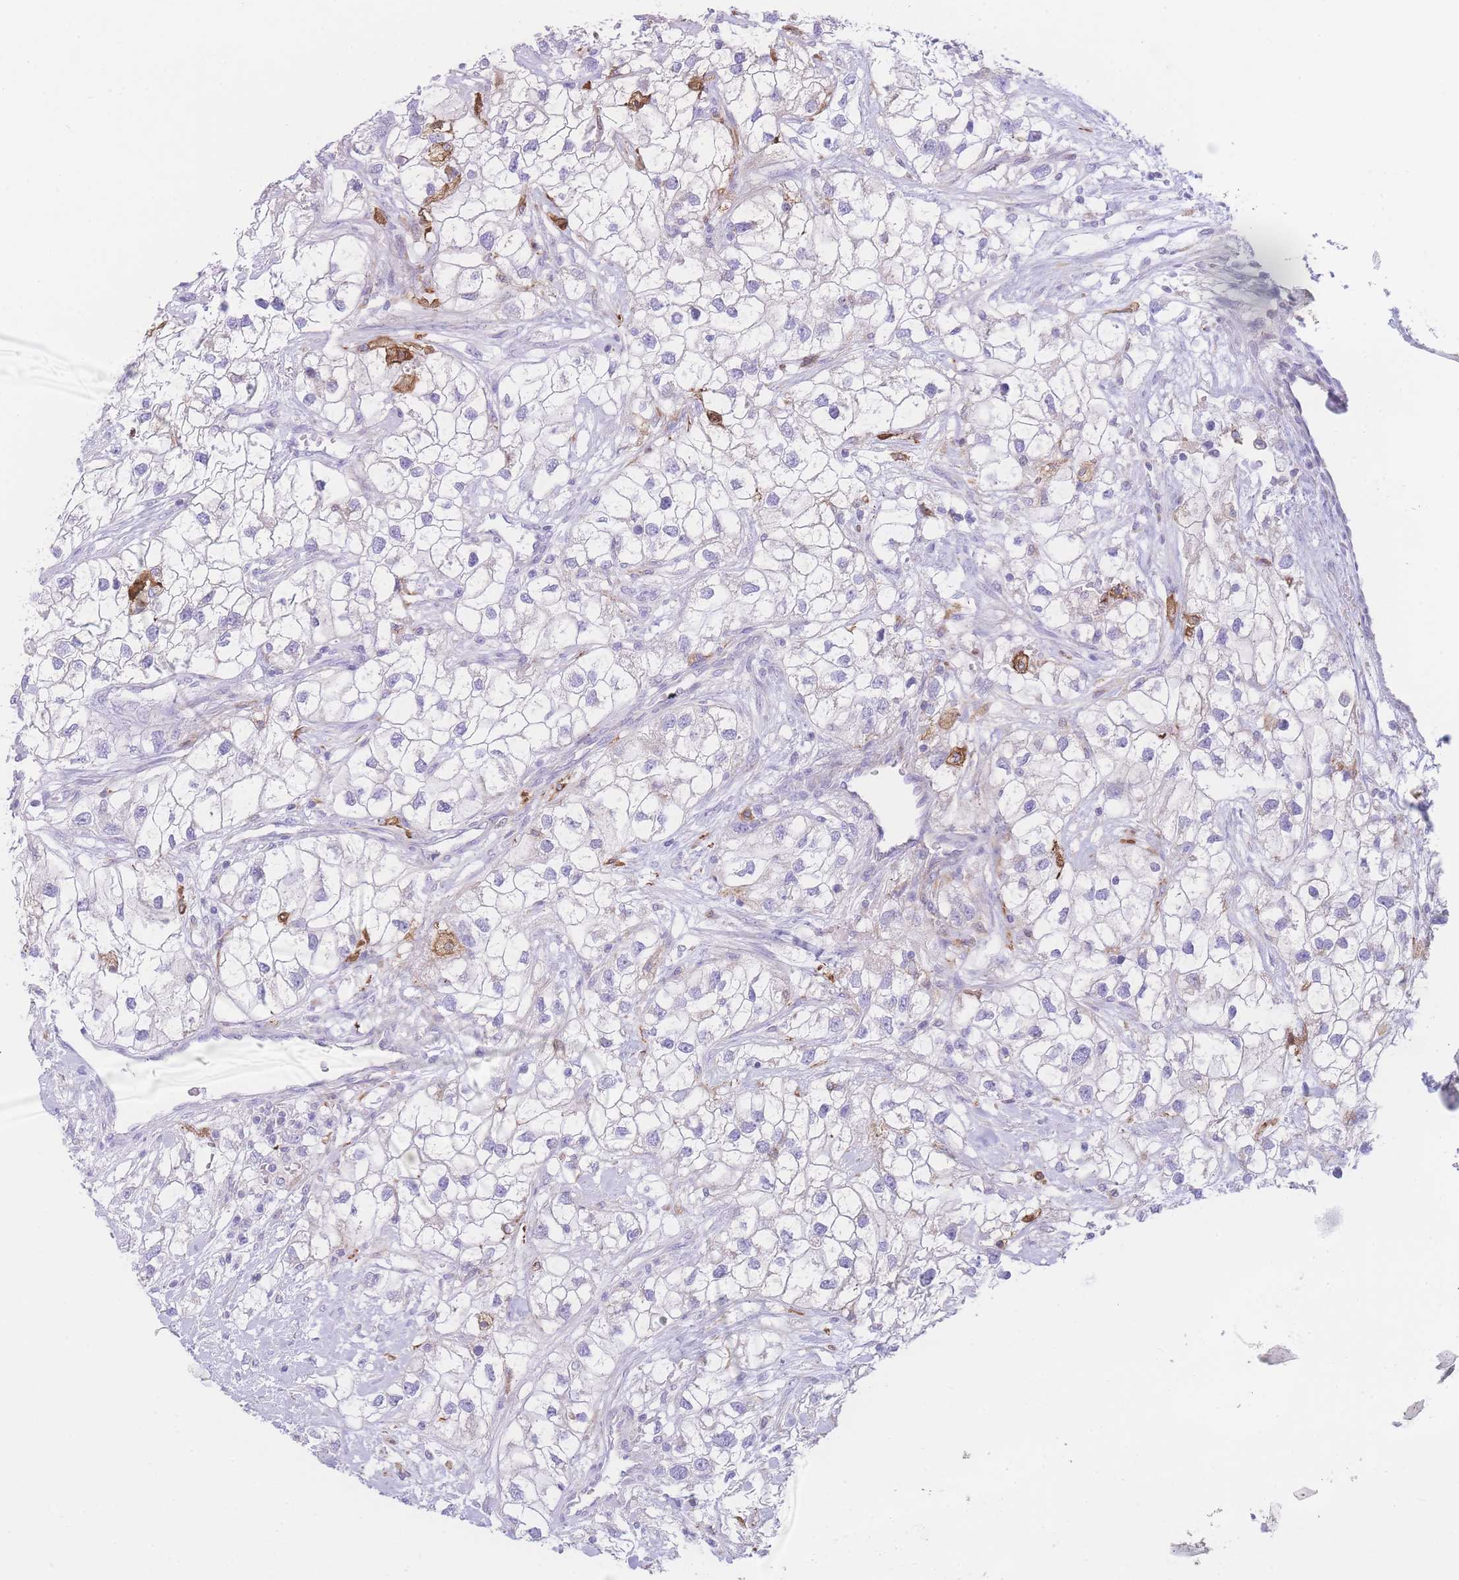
{"staining": {"intensity": "negative", "quantity": "none", "location": "none"}, "tissue": "renal cancer", "cell_type": "Tumor cells", "image_type": "cancer", "snomed": [{"axis": "morphology", "description": "Adenocarcinoma, NOS"}, {"axis": "topography", "description": "Kidney"}], "caption": "This is an IHC photomicrograph of human renal cancer (adenocarcinoma). There is no staining in tumor cells.", "gene": "NBEAL1", "patient": {"sex": "male", "age": 59}}